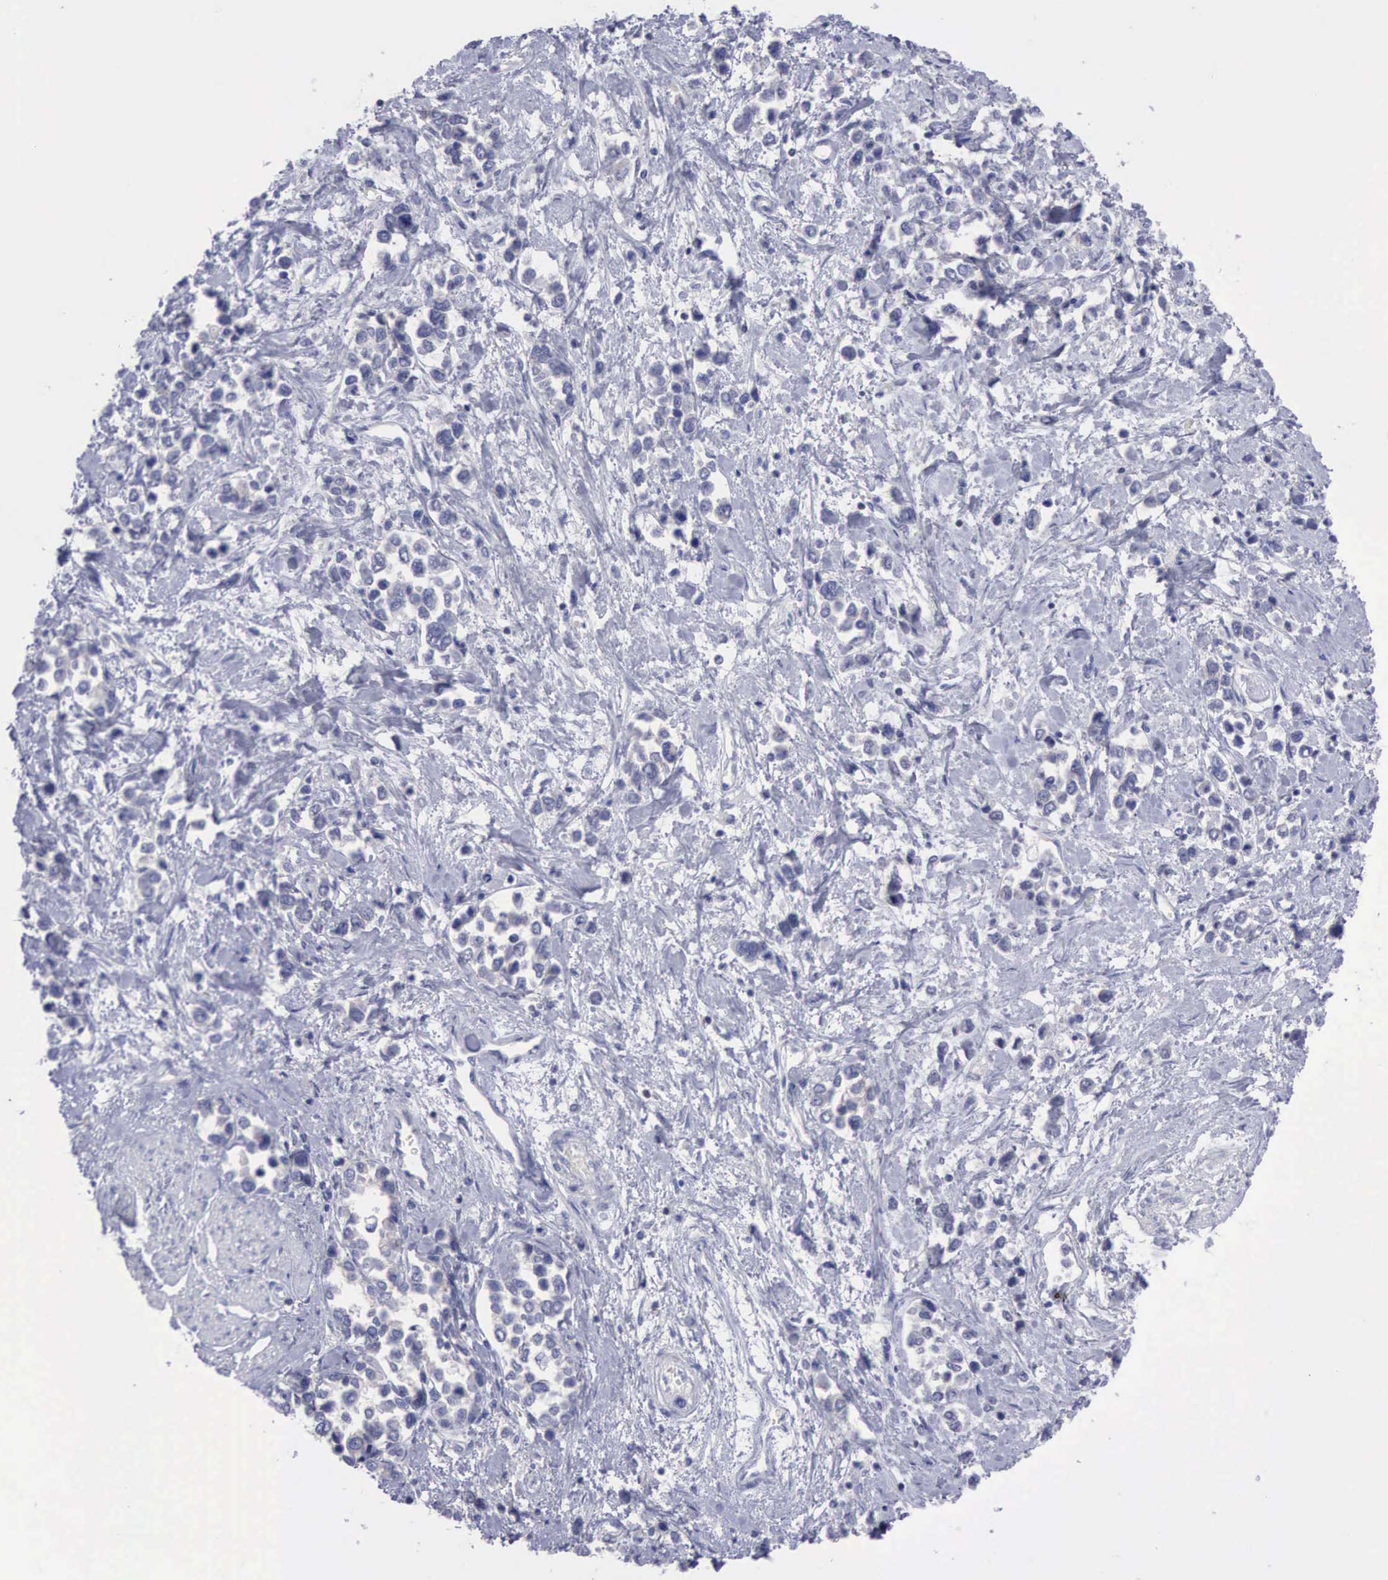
{"staining": {"intensity": "negative", "quantity": "none", "location": "none"}, "tissue": "stomach cancer", "cell_type": "Tumor cells", "image_type": "cancer", "snomed": [{"axis": "morphology", "description": "Adenocarcinoma, NOS"}, {"axis": "topography", "description": "Stomach, upper"}], "caption": "Stomach cancer was stained to show a protein in brown. There is no significant positivity in tumor cells. The staining is performed using DAB (3,3'-diaminobenzidine) brown chromogen with nuclei counter-stained in using hematoxylin.", "gene": "SATB2", "patient": {"sex": "male", "age": 76}}